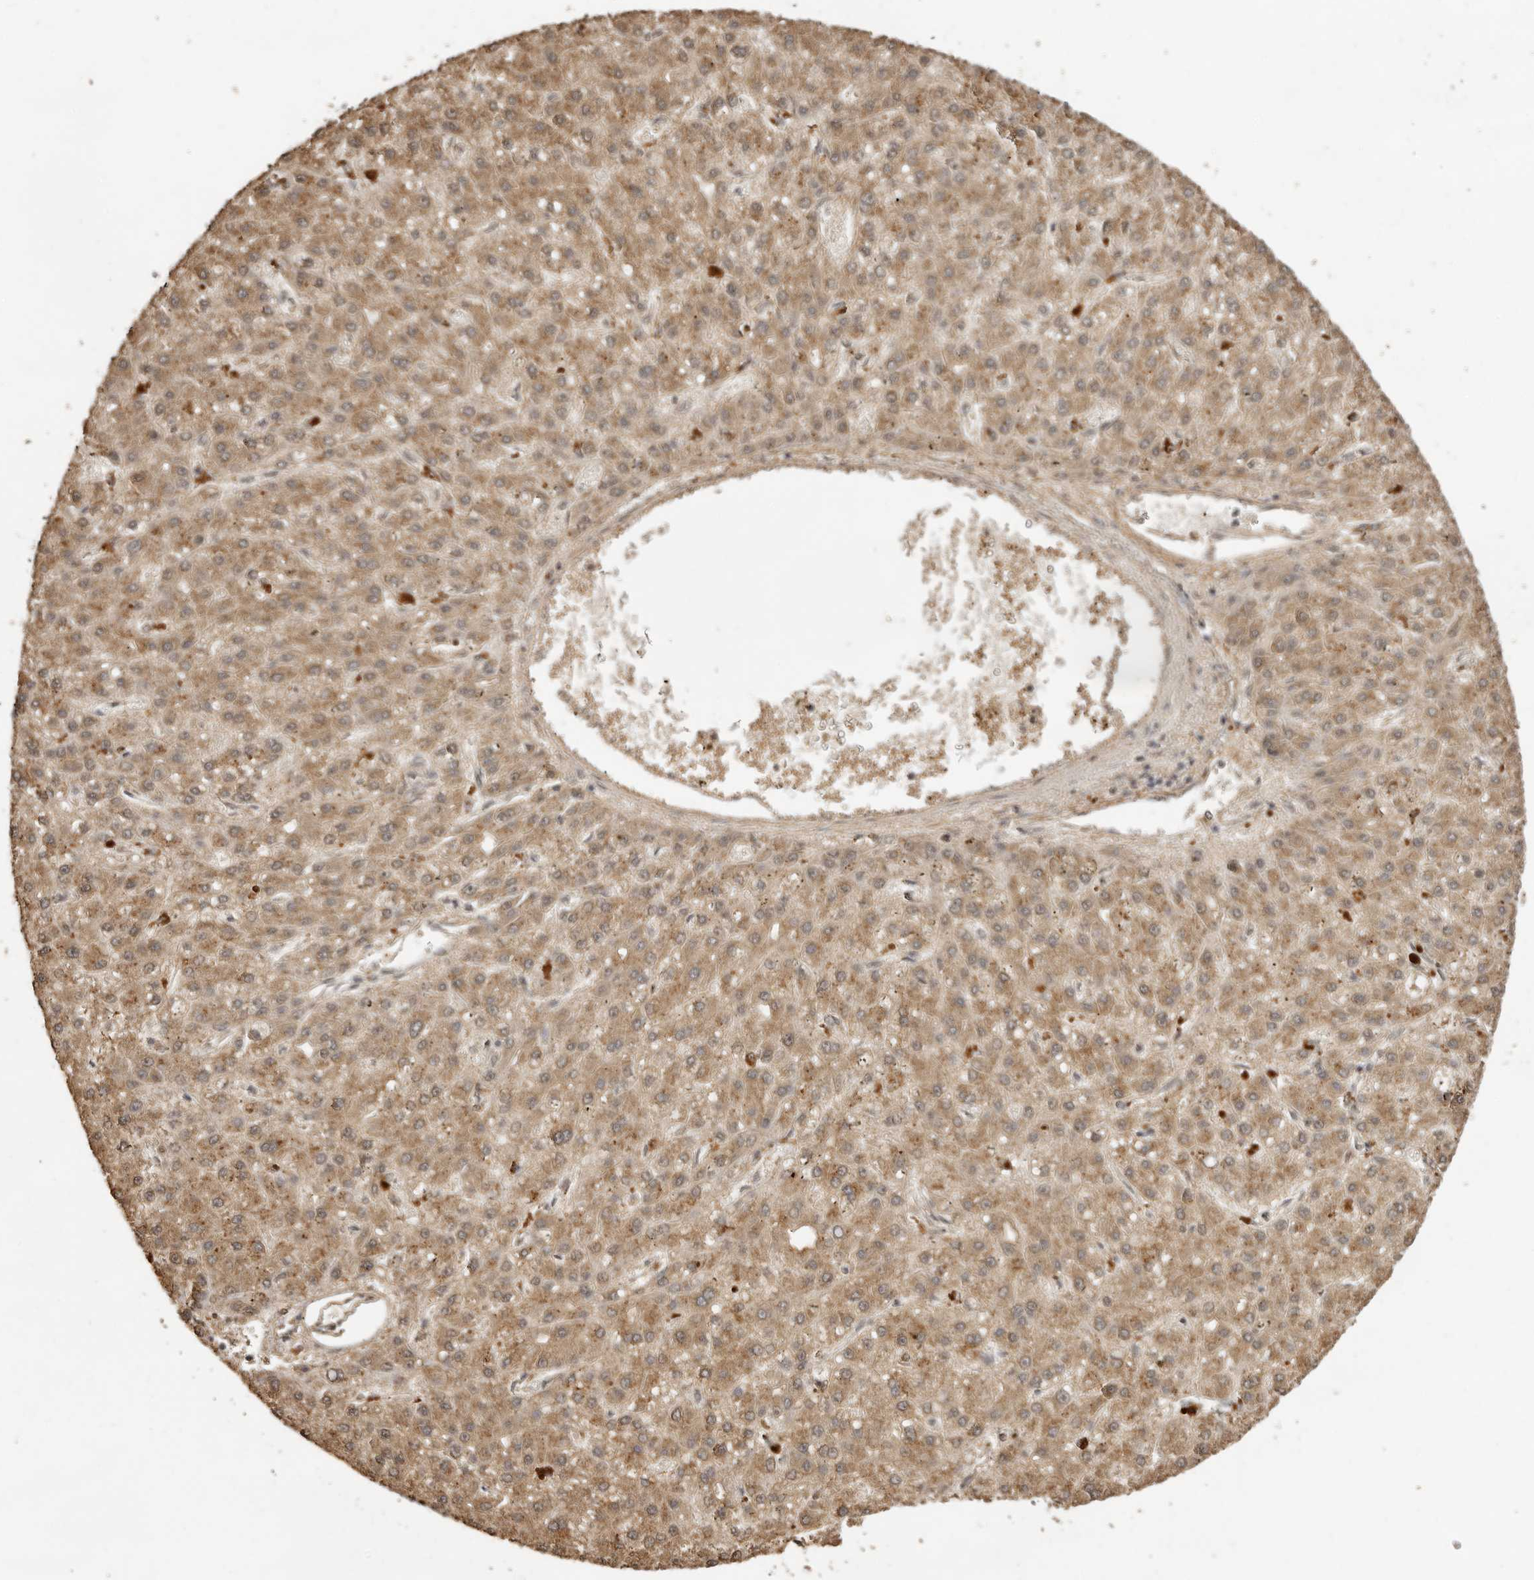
{"staining": {"intensity": "moderate", "quantity": ">75%", "location": "cytoplasmic/membranous"}, "tissue": "liver cancer", "cell_type": "Tumor cells", "image_type": "cancer", "snomed": [{"axis": "morphology", "description": "Carcinoma, Hepatocellular, NOS"}, {"axis": "topography", "description": "Liver"}], "caption": "Liver cancer (hepatocellular carcinoma) was stained to show a protein in brown. There is medium levels of moderate cytoplasmic/membranous expression in approximately >75% of tumor cells.", "gene": "CTF1", "patient": {"sex": "male", "age": 67}}